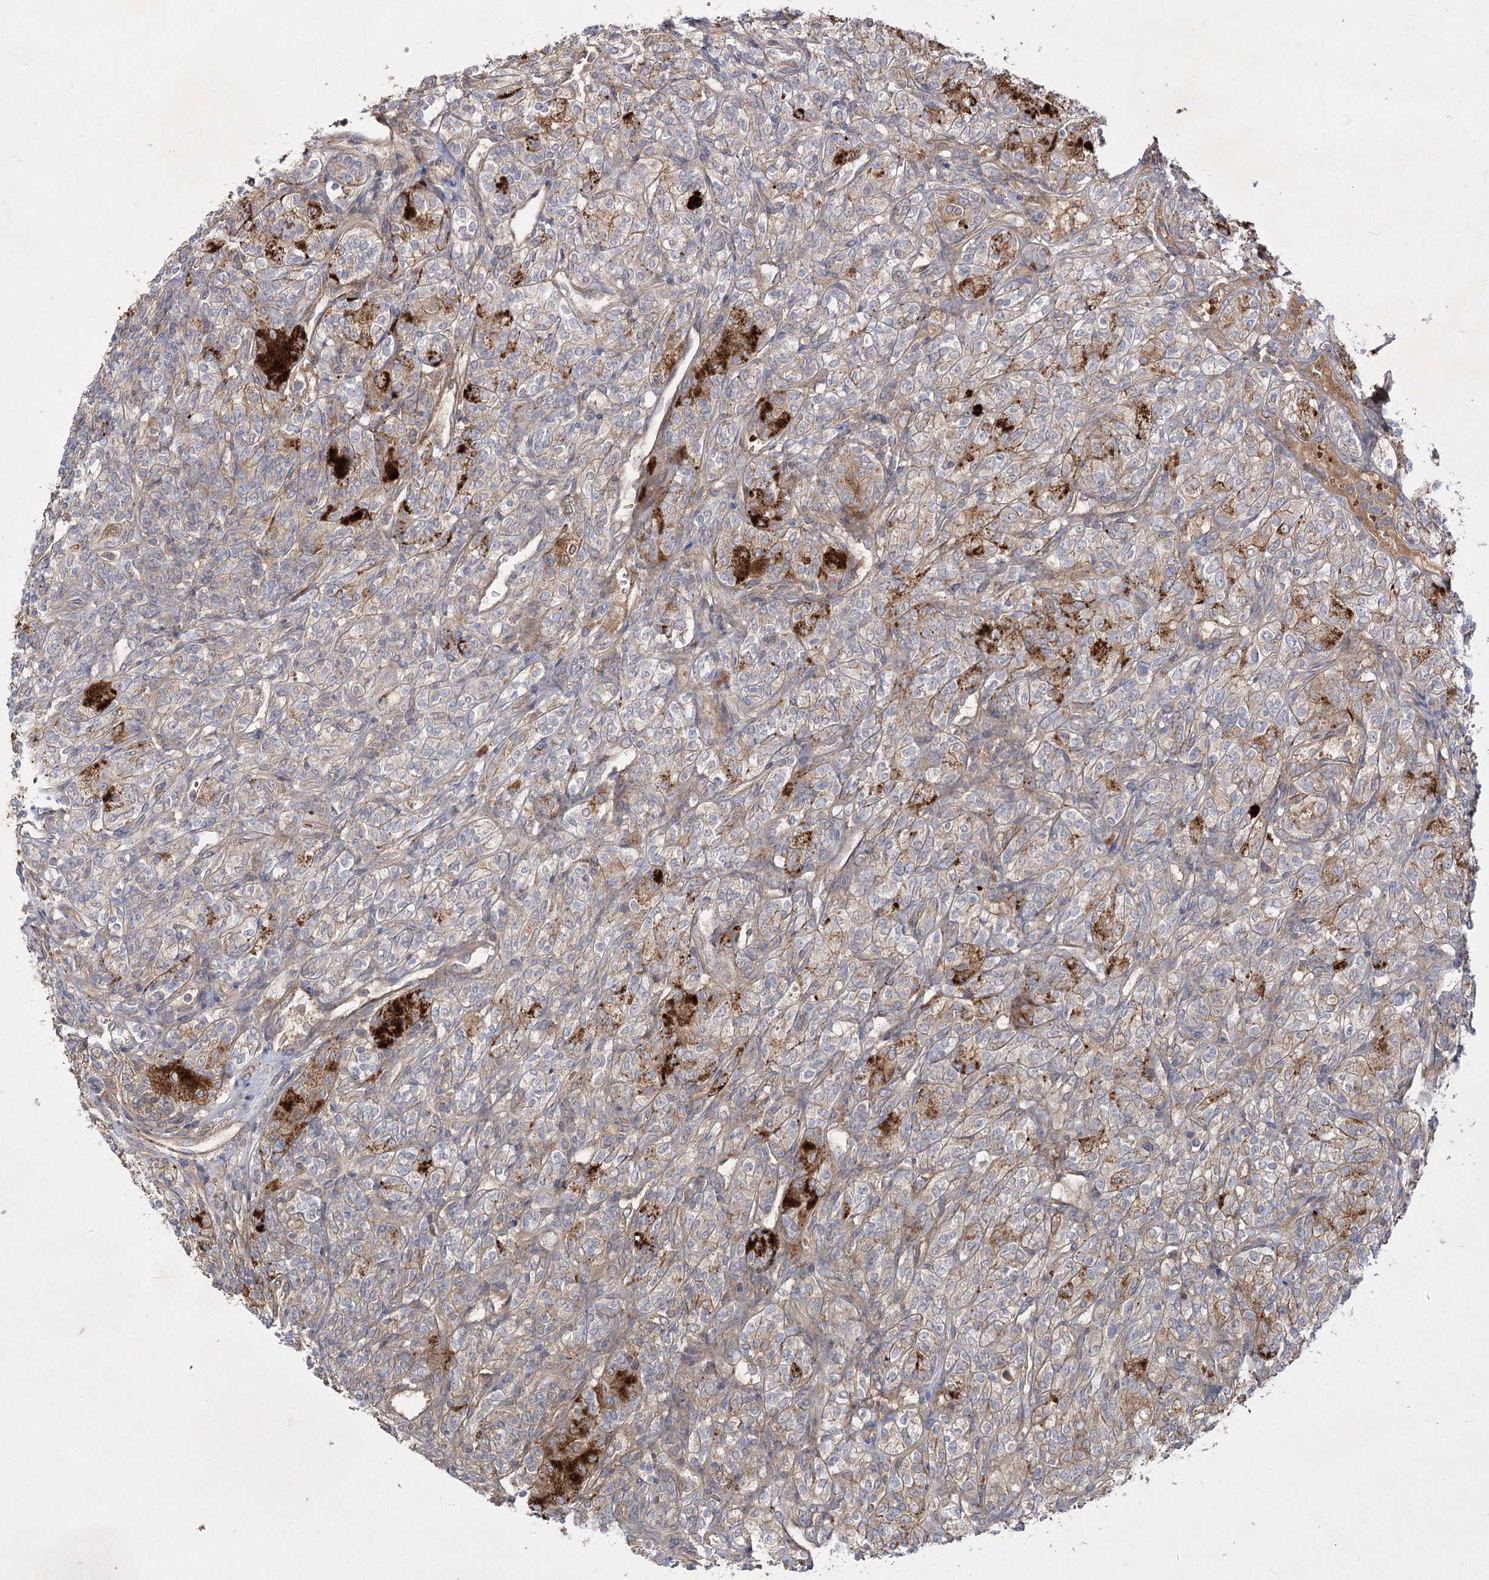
{"staining": {"intensity": "moderate", "quantity": ">75%", "location": "cytoplasmic/membranous"}, "tissue": "renal cancer", "cell_type": "Tumor cells", "image_type": "cancer", "snomed": [{"axis": "morphology", "description": "Adenocarcinoma, NOS"}, {"axis": "topography", "description": "Kidney"}], "caption": "Adenocarcinoma (renal) stained for a protein reveals moderate cytoplasmic/membranous positivity in tumor cells.", "gene": "KIAA0825", "patient": {"sex": "male", "age": 77}}